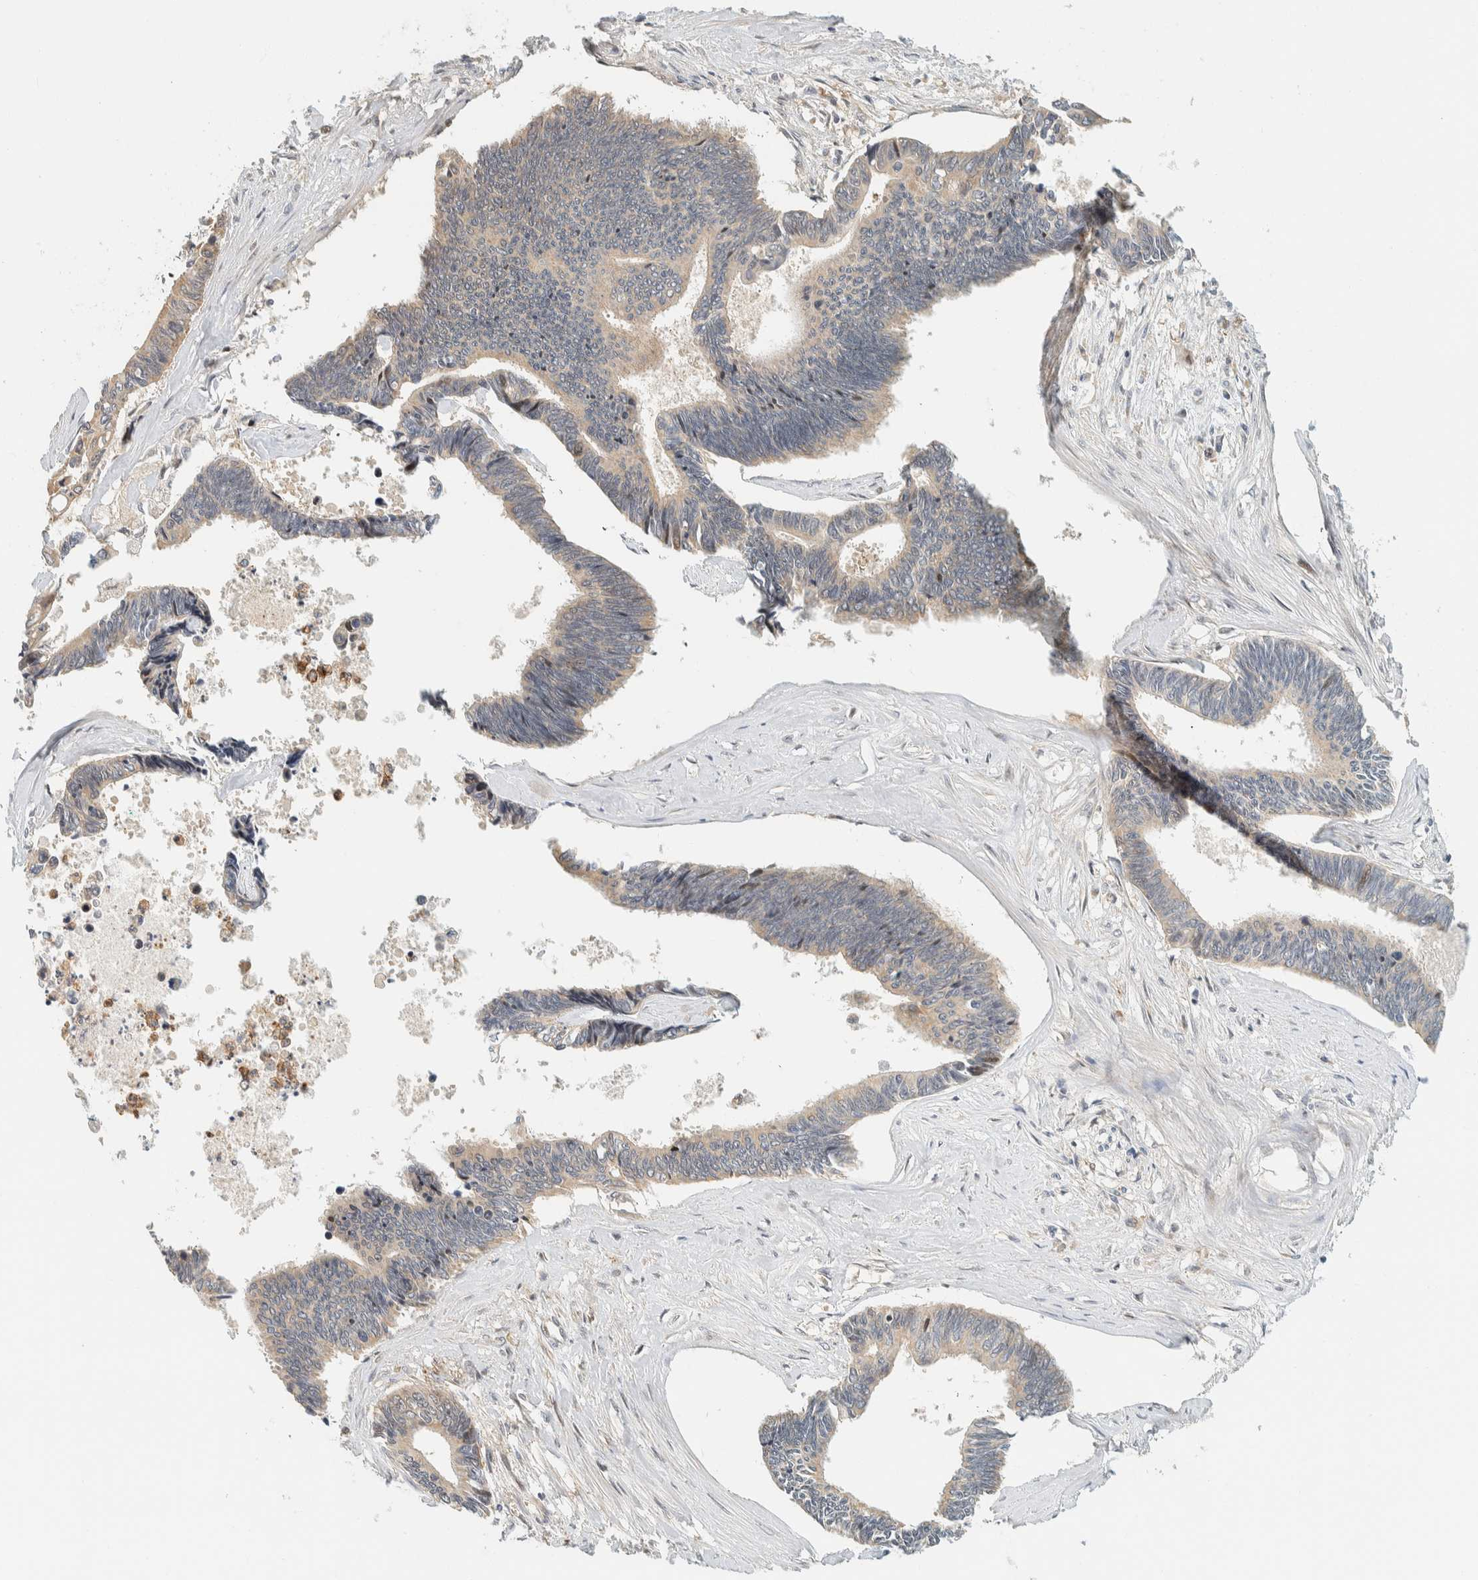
{"staining": {"intensity": "weak", "quantity": "25%-75%", "location": "cytoplasmic/membranous"}, "tissue": "pancreatic cancer", "cell_type": "Tumor cells", "image_type": "cancer", "snomed": [{"axis": "morphology", "description": "Adenocarcinoma, NOS"}, {"axis": "topography", "description": "Pancreas"}], "caption": "Immunohistochemical staining of human pancreatic cancer (adenocarcinoma) reveals low levels of weak cytoplasmic/membranous positivity in approximately 25%-75% of tumor cells. The staining was performed using DAB (3,3'-diaminobenzidine) to visualize the protein expression in brown, while the nuclei were stained in blue with hematoxylin (Magnification: 20x).", "gene": "CCDC171", "patient": {"sex": "female", "age": 70}}